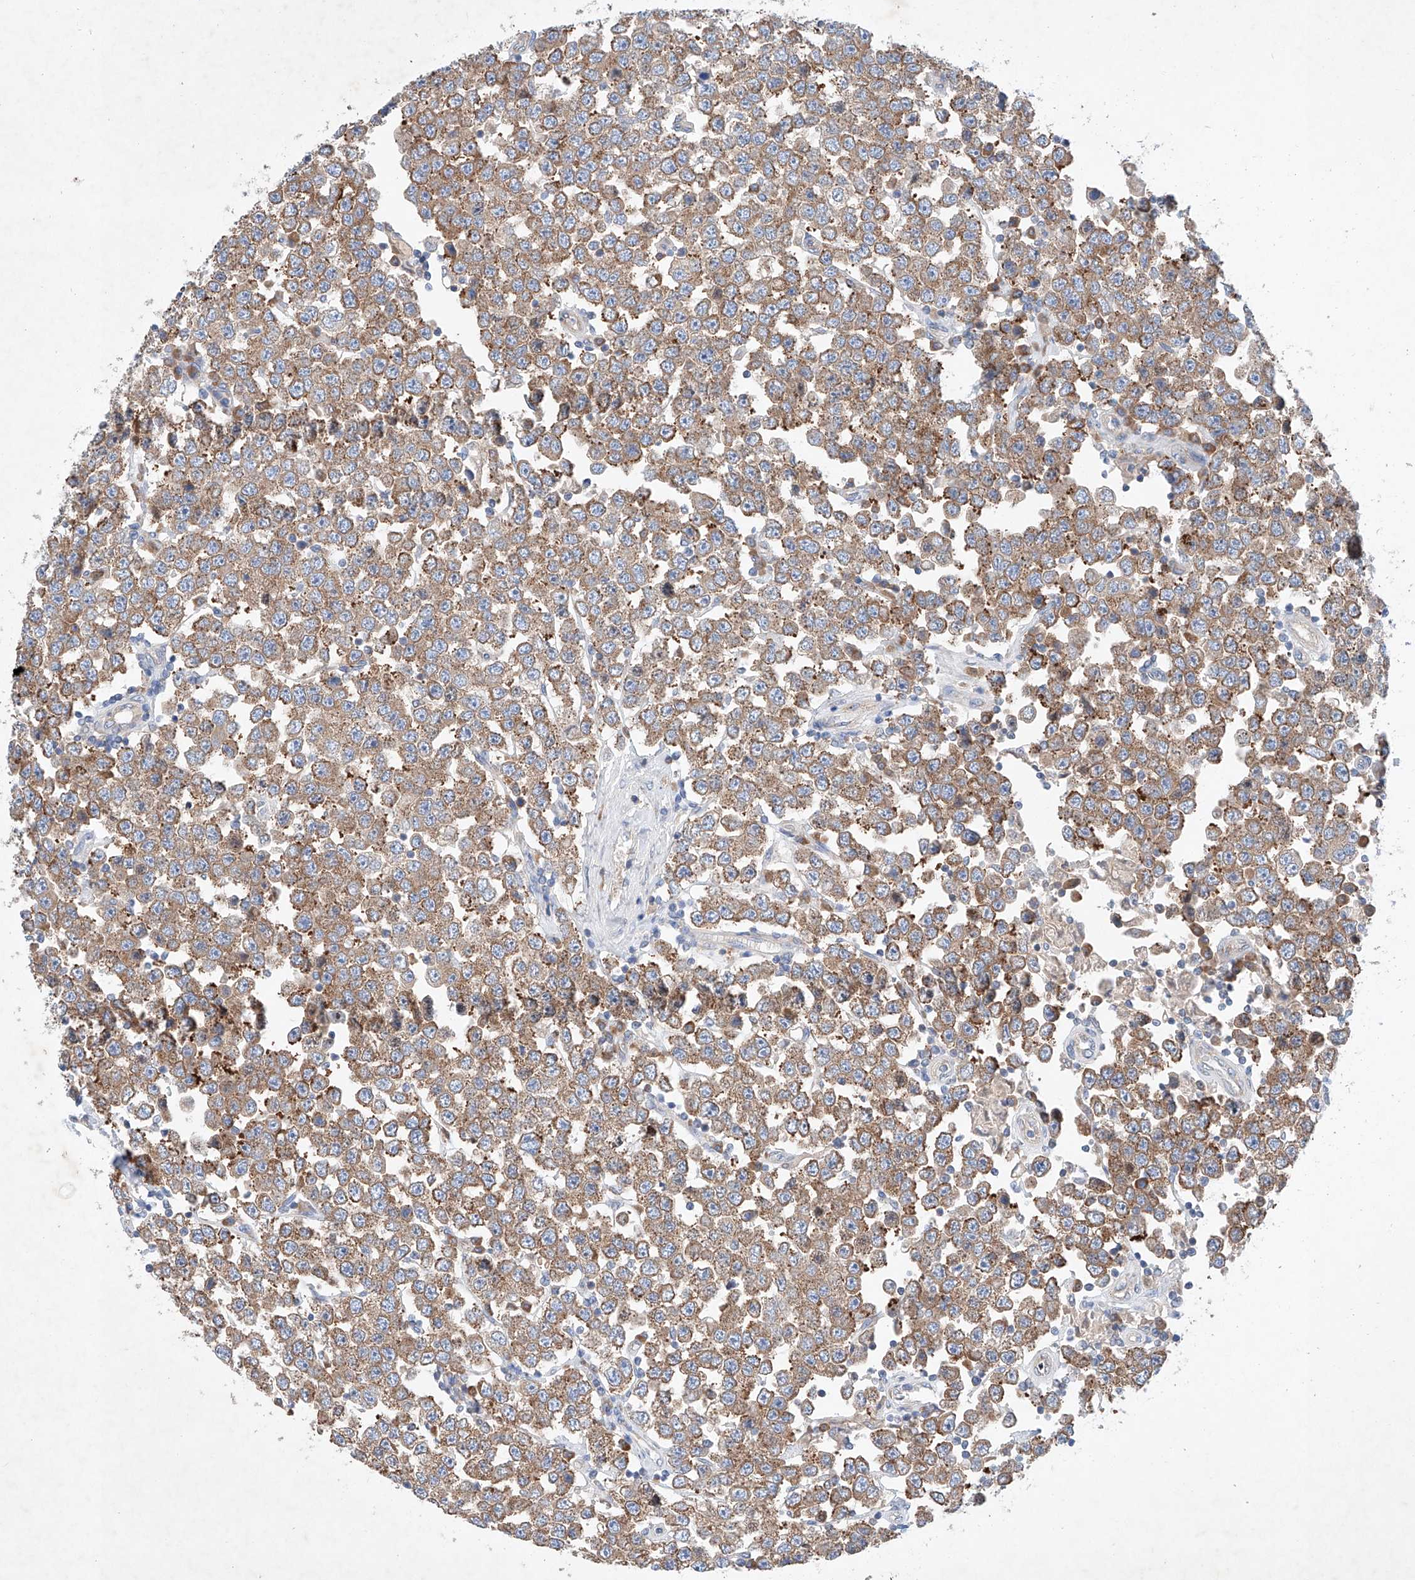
{"staining": {"intensity": "moderate", "quantity": ">75%", "location": "cytoplasmic/membranous"}, "tissue": "testis cancer", "cell_type": "Tumor cells", "image_type": "cancer", "snomed": [{"axis": "morphology", "description": "Seminoma, NOS"}, {"axis": "topography", "description": "Testis"}], "caption": "Testis seminoma tissue exhibits moderate cytoplasmic/membranous staining in approximately >75% of tumor cells, visualized by immunohistochemistry.", "gene": "FASTK", "patient": {"sex": "male", "age": 28}}